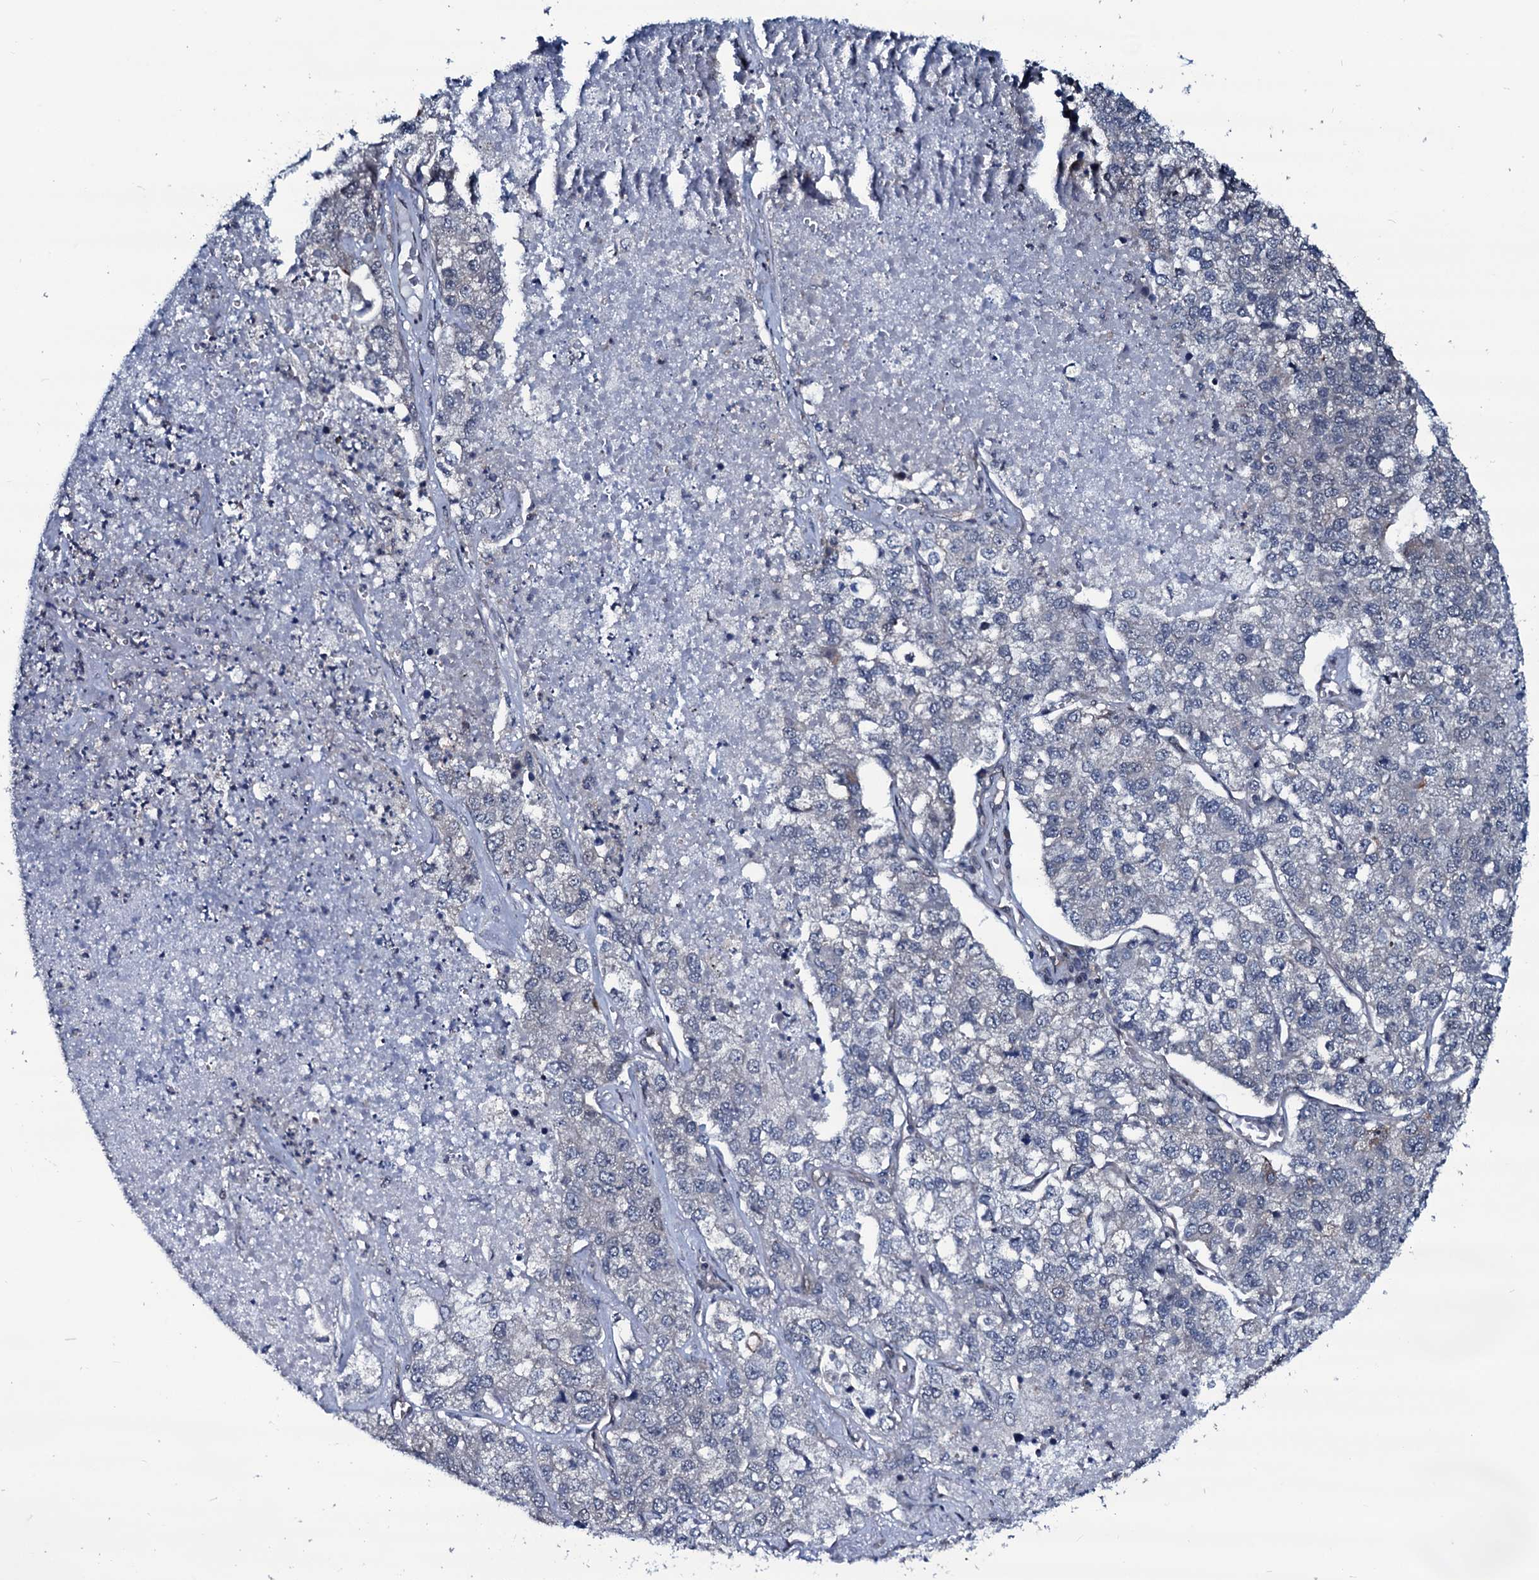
{"staining": {"intensity": "negative", "quantity": "none", "location": "none"}, "tissue": "lung cancer", "cell_type": "Tumor cells", "image_type": "cancer", "snomed": [{"axis": "morphology", "description": "Adenocarcinoma, NOS"}, {"axis": "topography", "description": "Lung"}], "caption": "Immunohistochemistry photomicrograph of neoplastic tissue: human lung cancer (adenocarcinoma) stained with DAB shows no significant protein positivity in tumor cells.", "gene": "OGFOD2", "patient": {"sex": "male", "age": 49}}